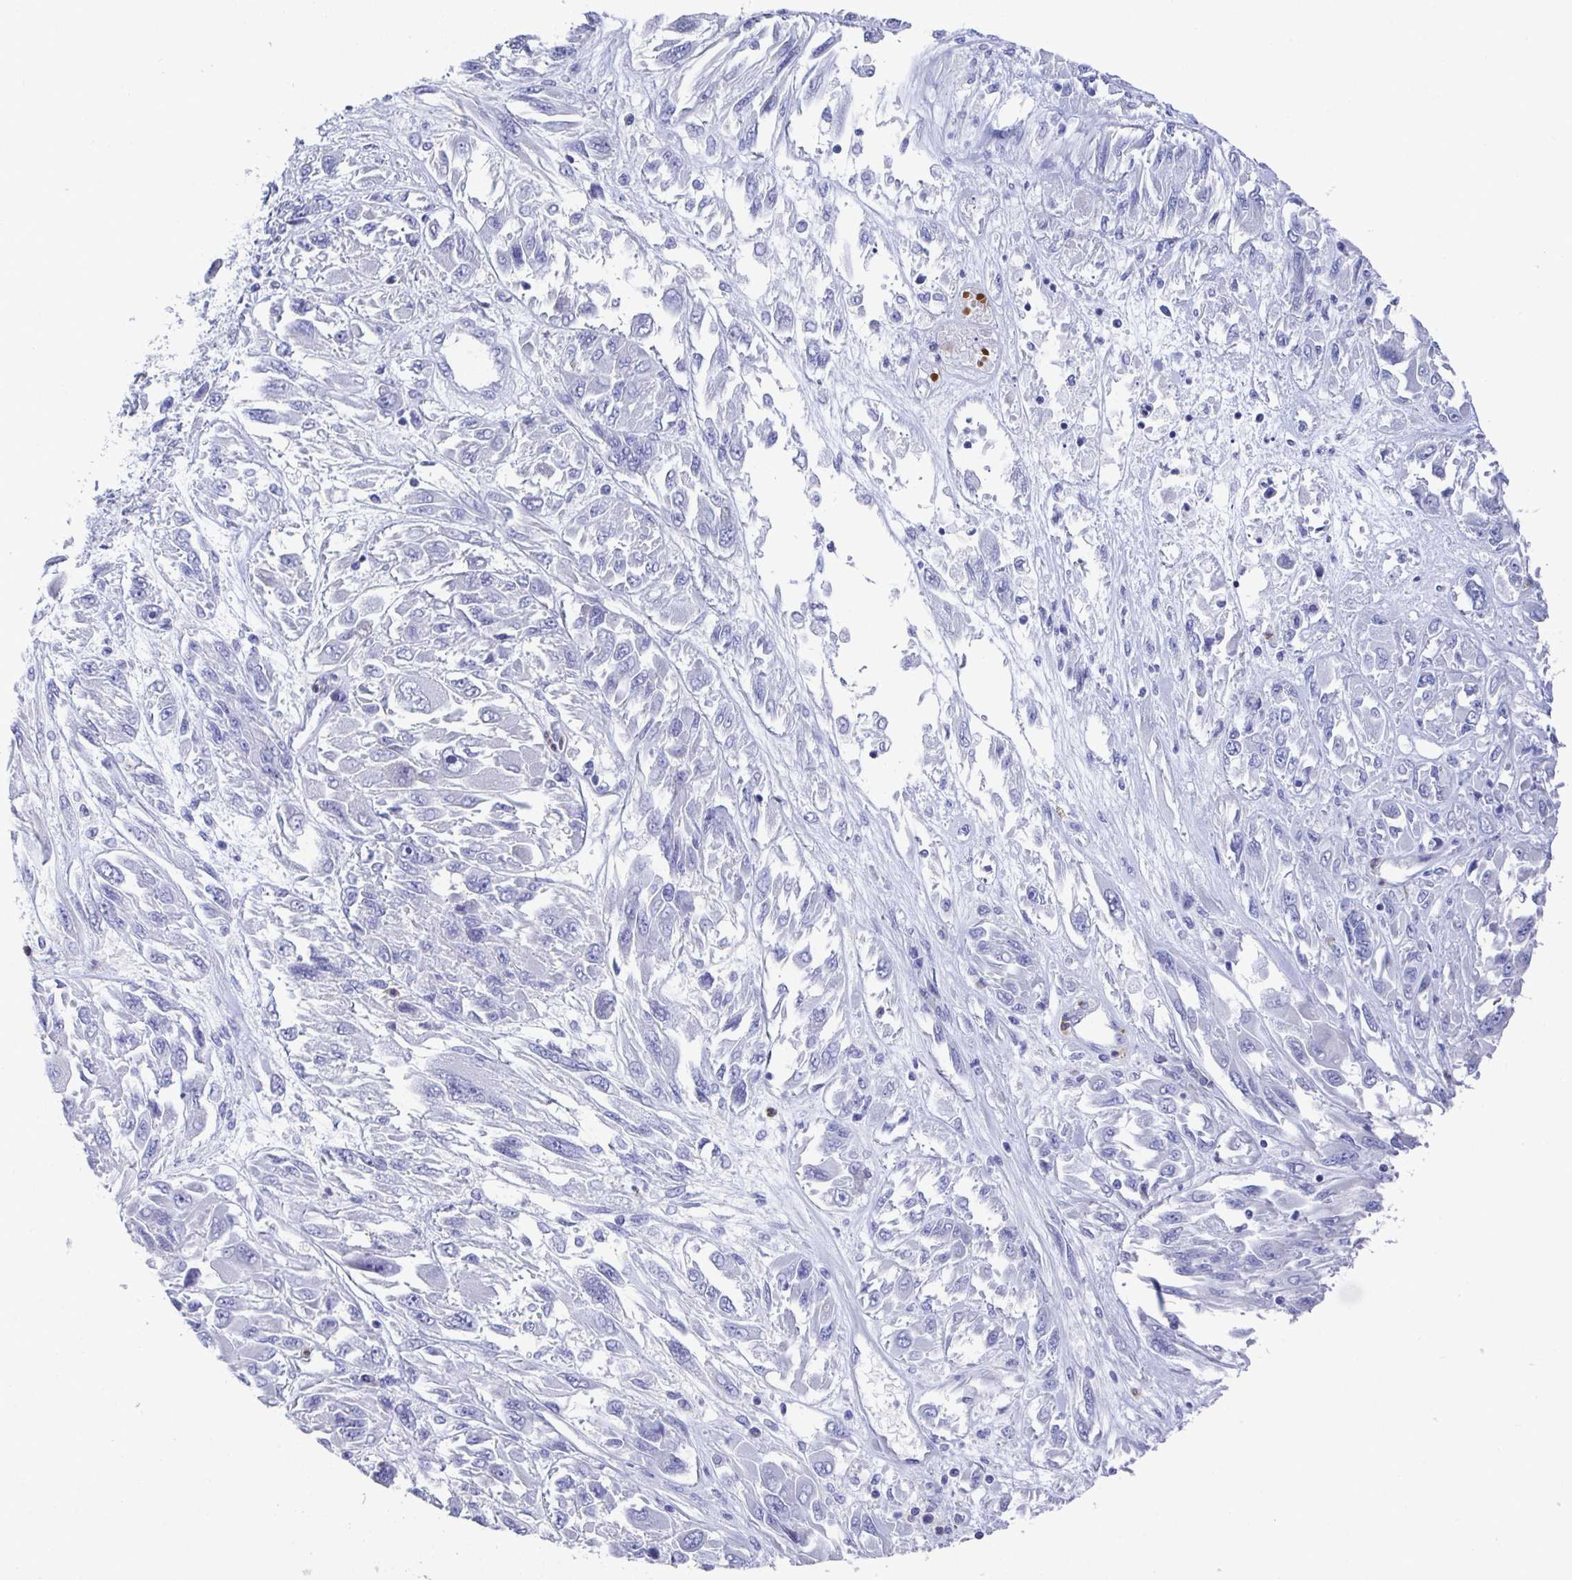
{"staining": {"intensity": "negative", "quantity": "none", "location": "none"}, "tissue": "melanoma", "cell_type": "Tumor cells", "image_type": "cancer", "snomed": [{"axis": "morphology", "description": "Malignant melanoma, NOS"}, {"axis": "topography", "description": "Skin"}], "caption": "The photomicrograph exhibits no significant expression in tumor cells of melanoma.", "gene": "CLDN8", "patient": {"sex": "female", "age": 91}}